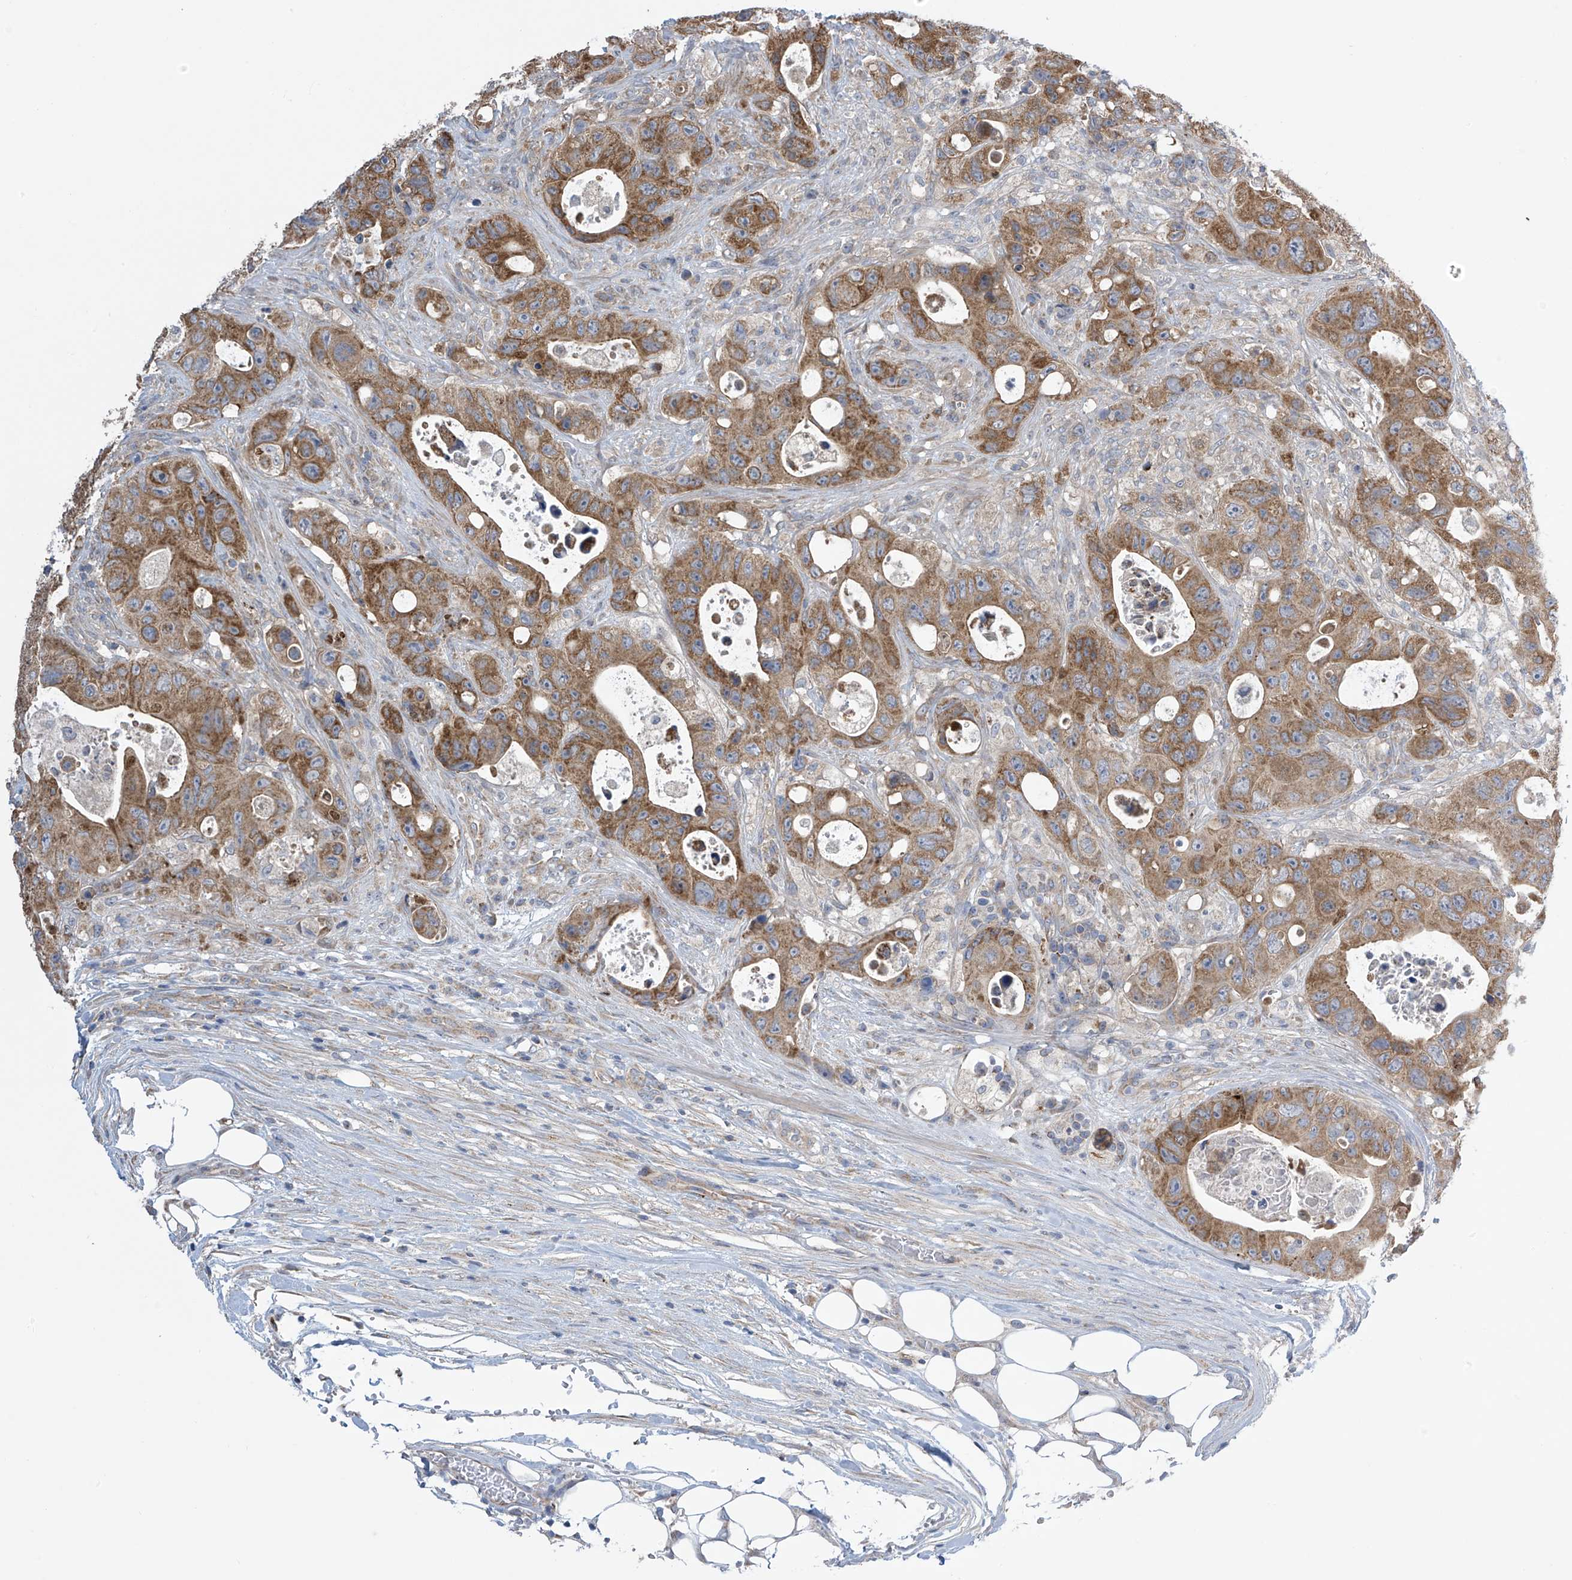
{"staining": {"intensity": "moderate", "quantity": ">75%", "location": "cytoplasmic/membranous"}, "tissue": "colorectal cancer", "cell_type": "Tumor cells", "image_type": "cancer", "snomed": [{"axis": "morphology", "description": "Adenocarcinoma, NOS"}, {"axis": "topography", "description": "Colon"}], "caption": "Tumor cells exhibit medium levels of moderate cytoplasmic/membranous expression in about >75% of cells in human colorectal cancer.", "gene": "PNPT1", "patient": {"sex": "female", "age": 46}}